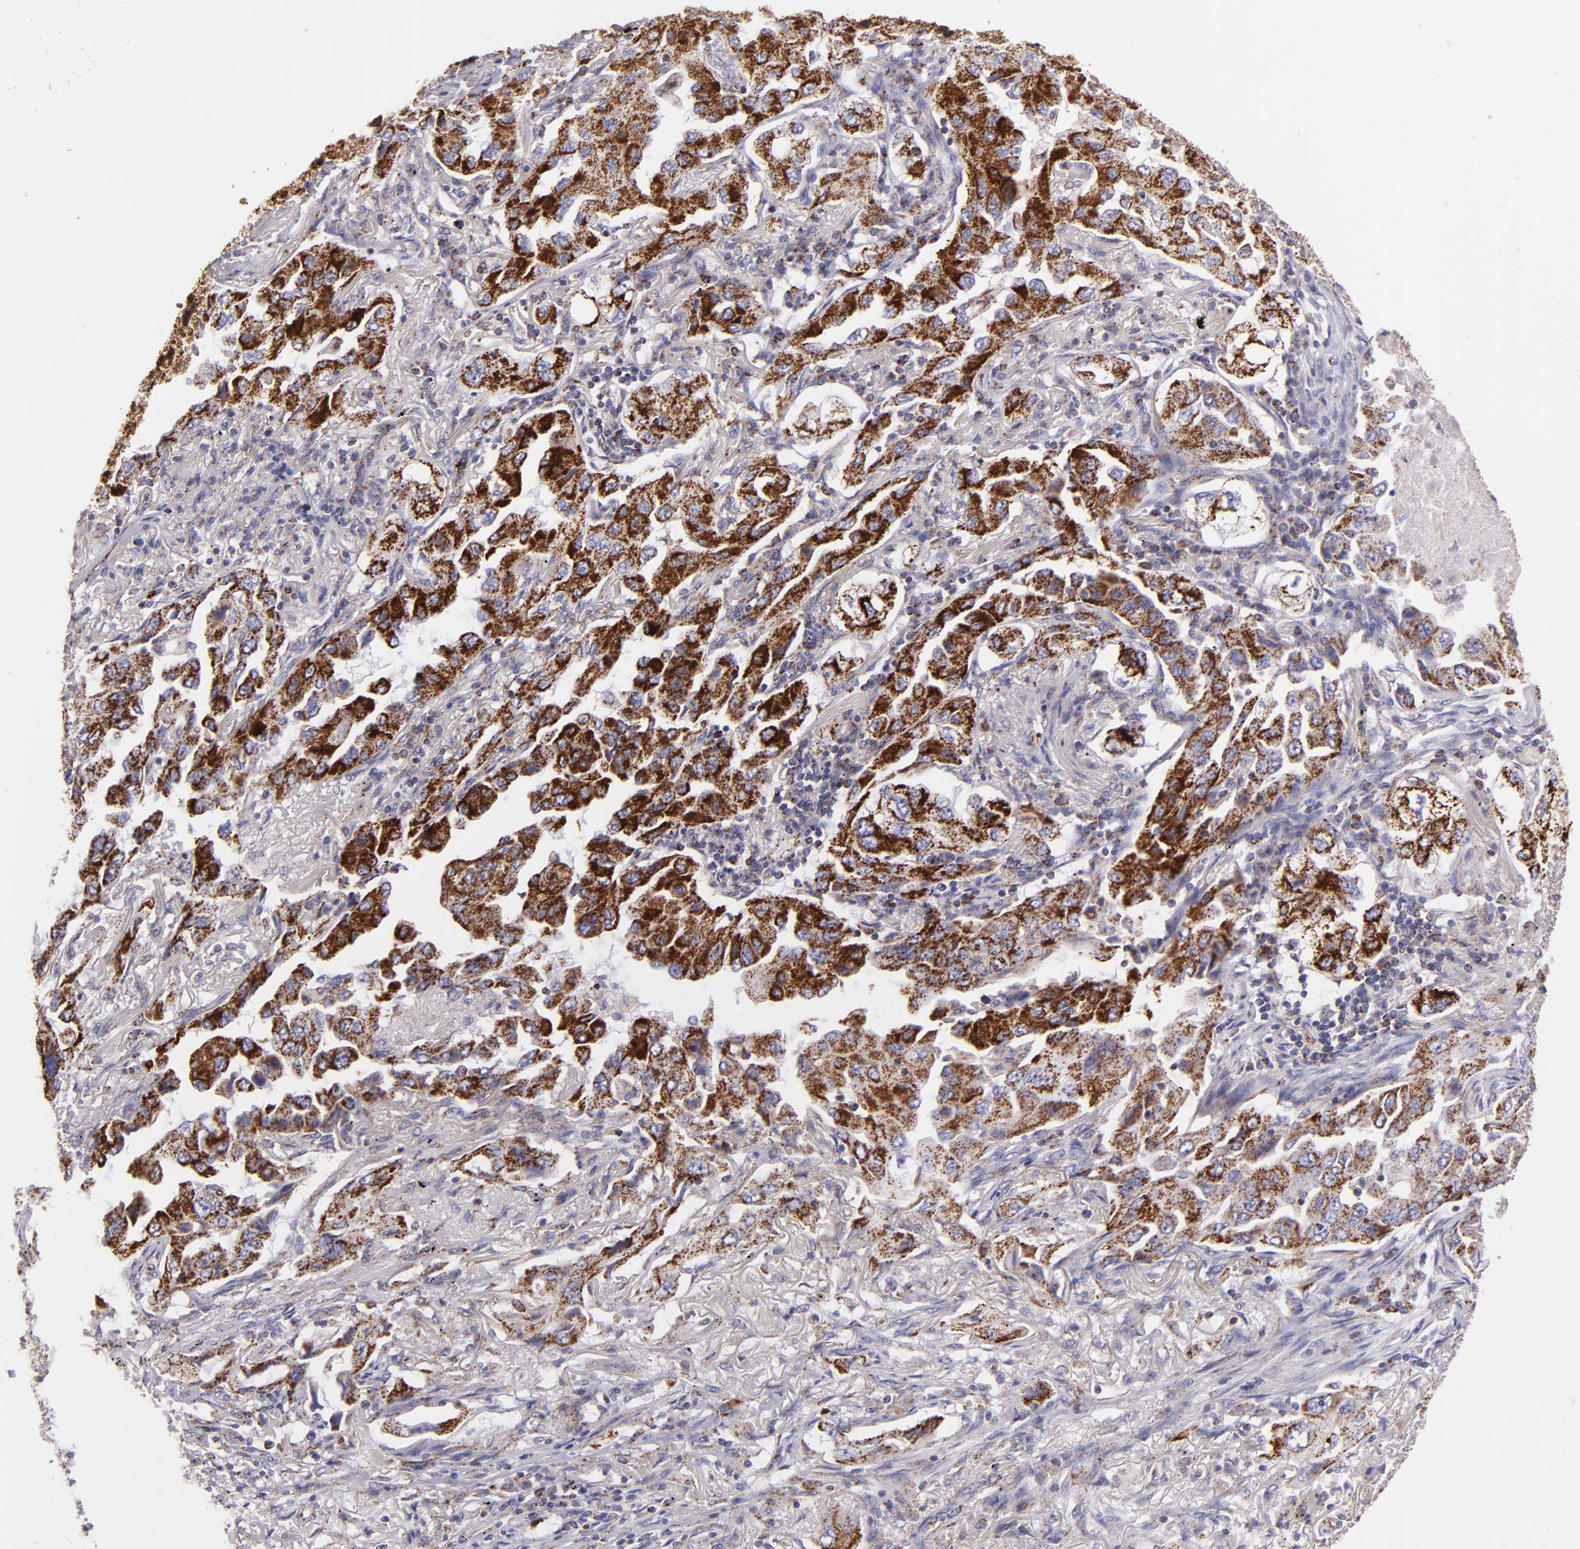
{"staining": {"intensity": "strong", "quantity": "25%-75%", "location": "cytoplasmic/membranous"}, "tissue": "lung cancer", "cell_type": "Tumor cells", "image_type": "cancer", "snomed": [{"axis": "morphology", "description": "Adenocarcinoma, NOS"}, {"axis": "topography", "description": "Lung"}], "caption": "A micrograph of lung adenocarcinoma stained for a protein demonstrates strong cytoplasmic/membranous brown staining in tumor cells.", "gene": "HSPD1", "patient": {"sex": "female", "age": 65}}